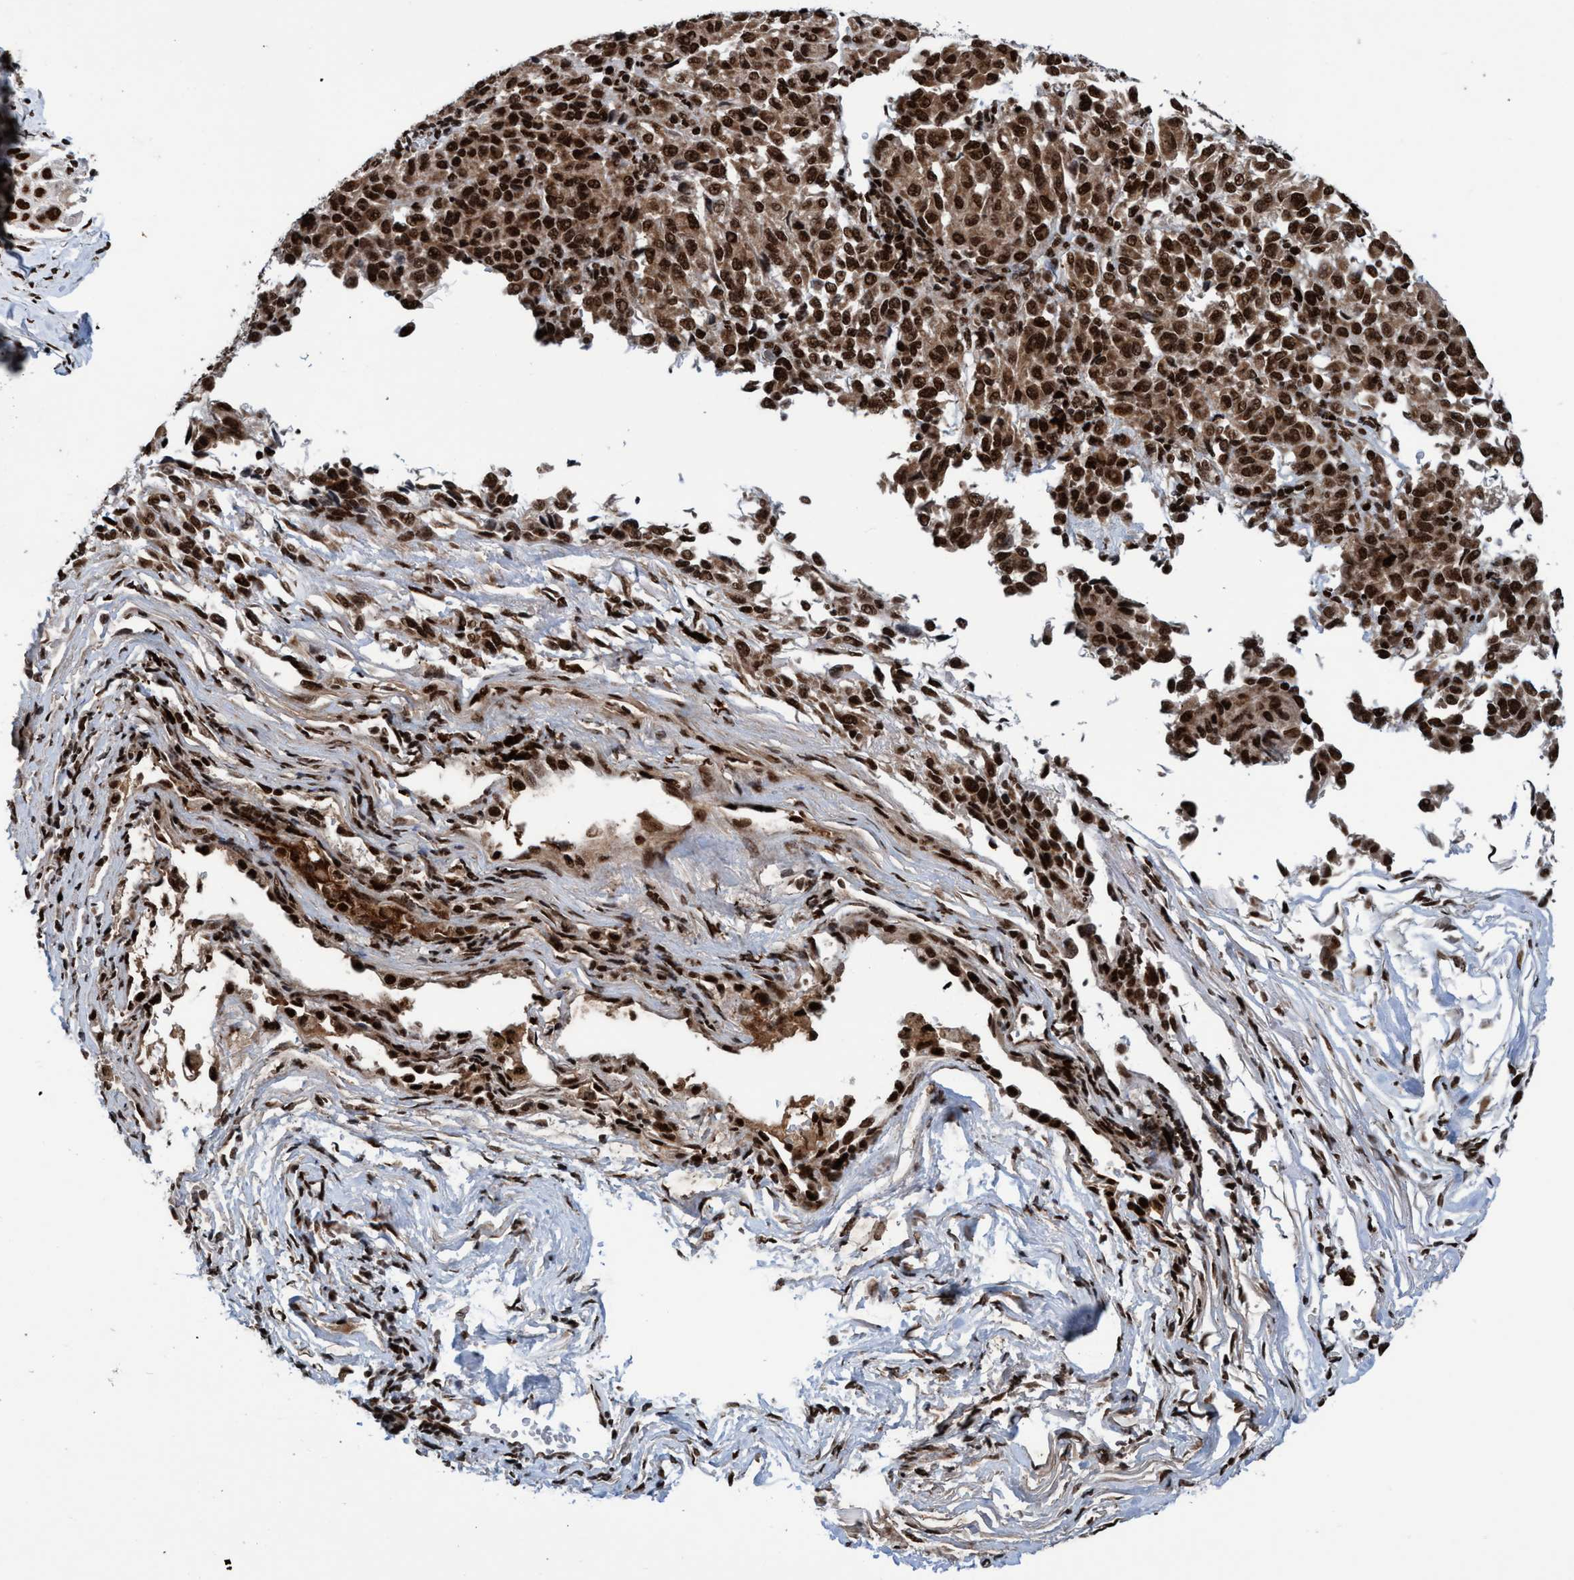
{"staining": {"intensity": "strong", "quantity": ">75%", "location": "cytoplasmic/membranous,nuclear"}, "tissue": "melanoma", "cell_type": "Tumor cells", "image_type": "cancer", "snomed": [{"axis": "morphology", "description": "Malignant melanoma, Metastatic site"}, {"axis": "topography", "description": "Lung"}], "caption": "Melanoma stained with IHC reveals strong cytoplasmic/membranous and nuclear positivity in about >75% of tumor cells.", "gene": "TOPBP1", "patient": {"sex": "male", "age": 64}}